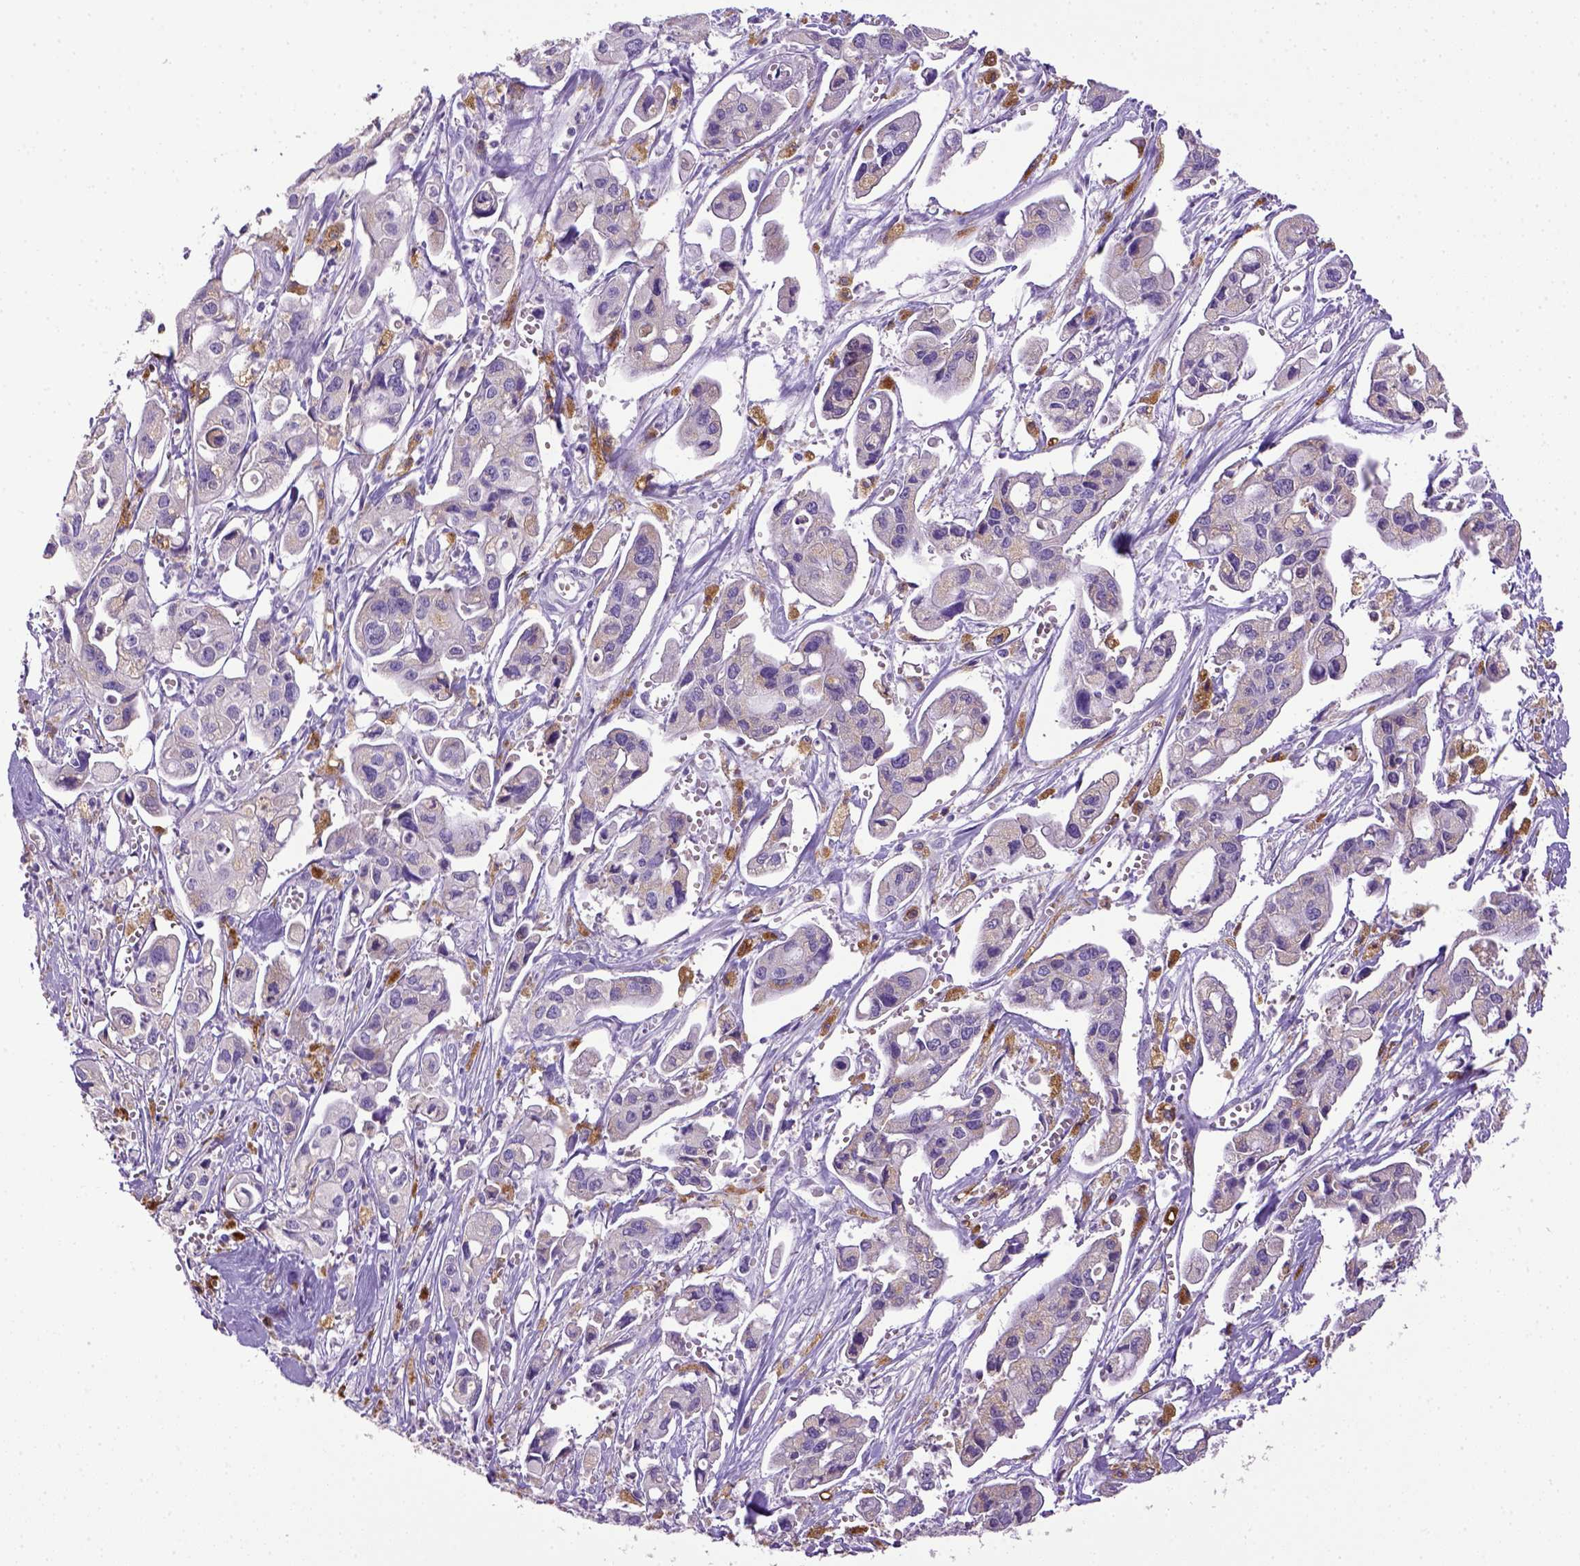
{"staining": {"intensity": "negative", "quantity": "none", "location": "none"}, "tissue": "pancreatic cancer", "cell_type": "Tumor cells", "image_type": "cancer", "snomed": [{"axis": "morphology", "description": "Adenocarcinoma, NOS"}, {"axis": "topography", "description": "Pancreas"}], "caption": "Tumor cells are negative for protein expression in human adenocarcinoma (pancreatic).", "gene": "CD68", "patient": {"sex": "male", "age": 70}}